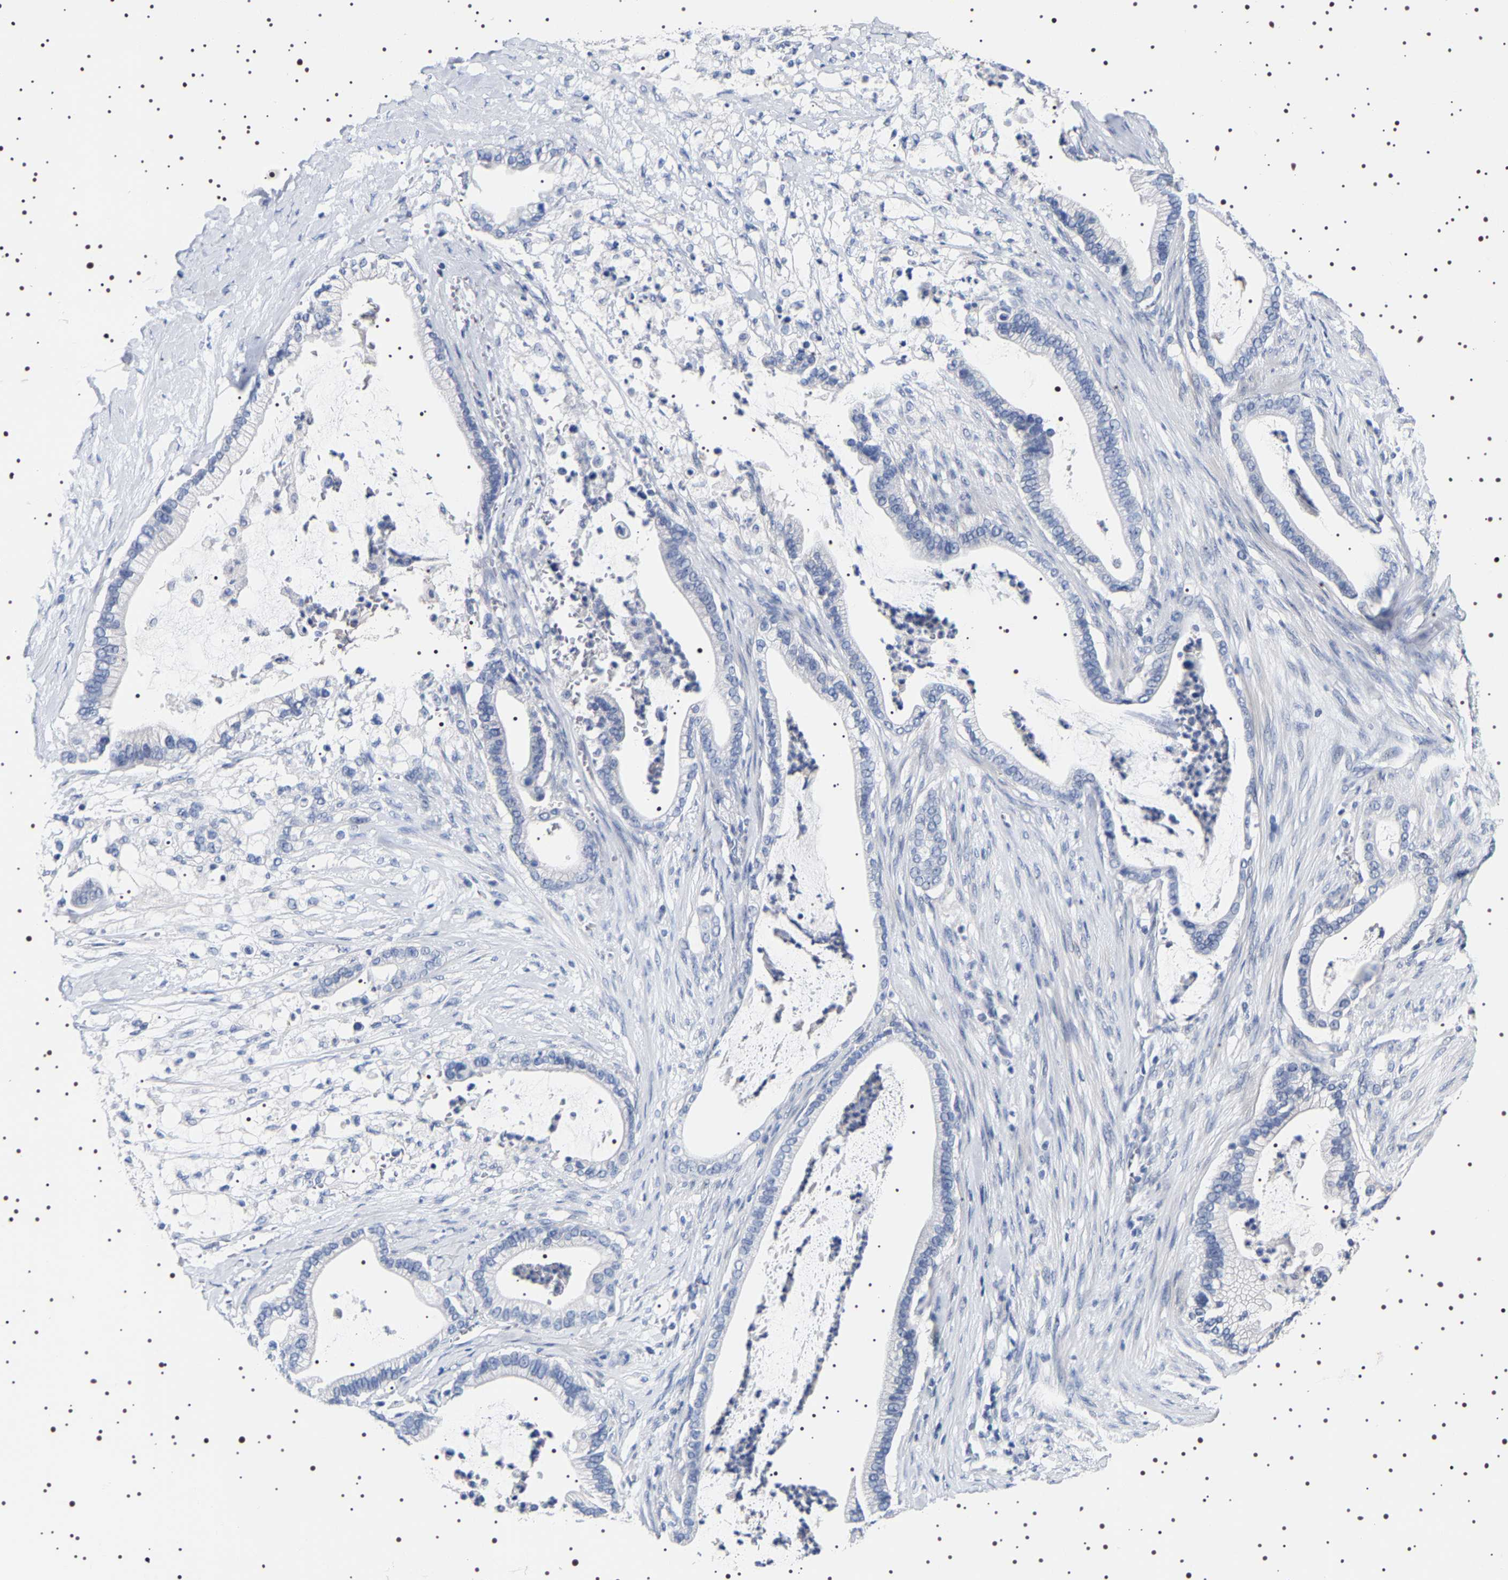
{"staining": {"intensity": "negative", "quantity": "none", "location": "none"}, "tissue": "pancreatic cancer", "cell_type": "Tumor cells", "image_type": "cancer", "snomed": [{"axis": "morphology", "description": "Adenocarcinoma, NOS"}, {"axis": "topography", "description": "Pancreas"}], "caption": "The micrograph shows no significant positivity in tumor cells of pancreatic adenocarcinoma. The staining is performed using DAB (3,3'-diaminobenzidine) brown chromogen with nuclei counter-stained in using hematoxylin.", "gene": "UBQLN3", "patient": {"sex": "male", "age": 69}}